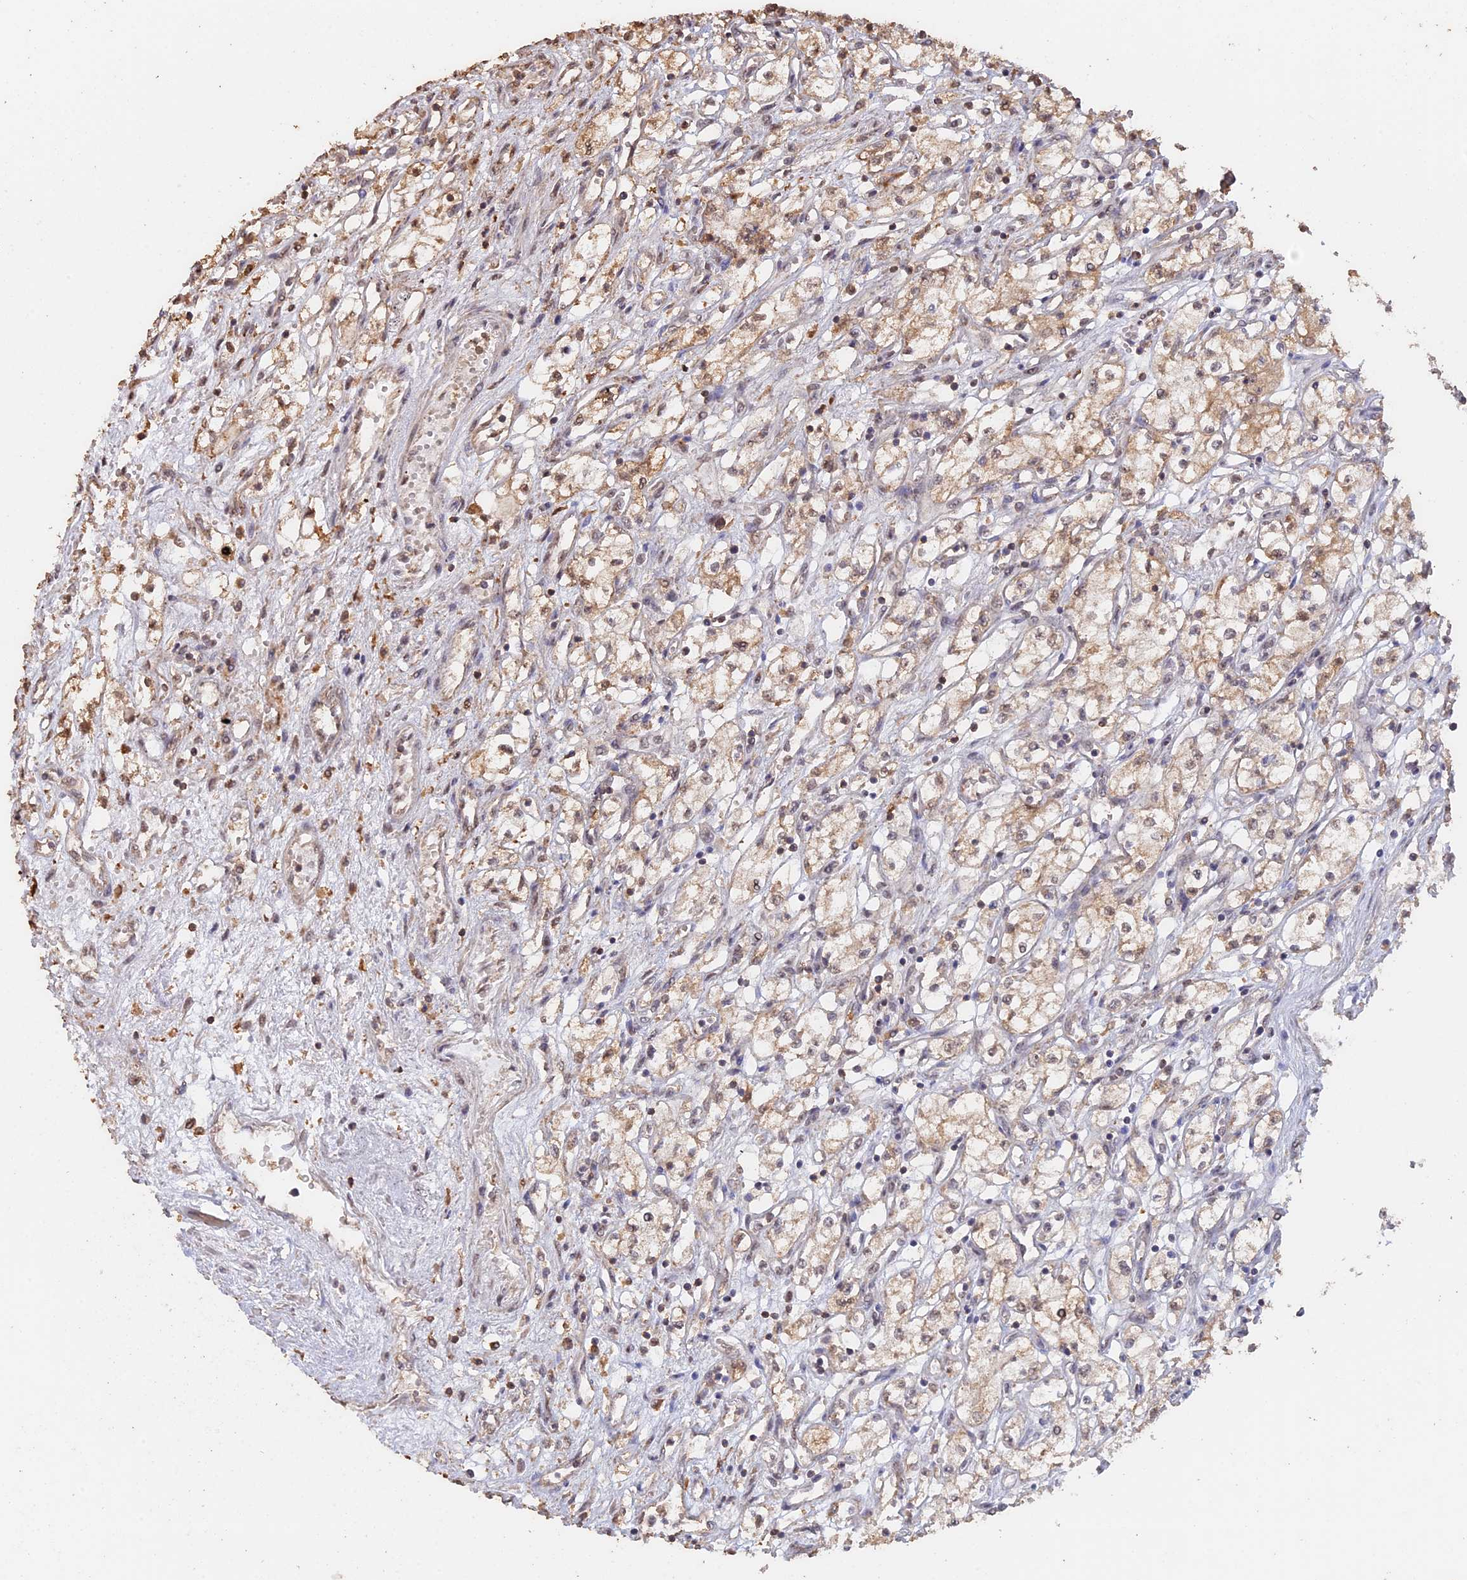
{"staining": {"intensity": "moderate", "quantity": ">75%", "location": "cytoplasmic/membranous"}, "tissue": "renal cancer", "cell_type": "Tumor cells", "image_type": "cancer", "snomed": [{"axis": "morphology", "description": "Adenocarcinoma, NOS"}, {"axis": "topography", "description": "Kidney"}], "caption": "There is medium levels of moderate cytoplasmic/membranous positivity in tumor cells of adenocarcinoma (renal), as demonstrated by immunohistochemical staining (brown color).", "gene": "PSMC6", "patient": {"sex": "male", "age": 59}}